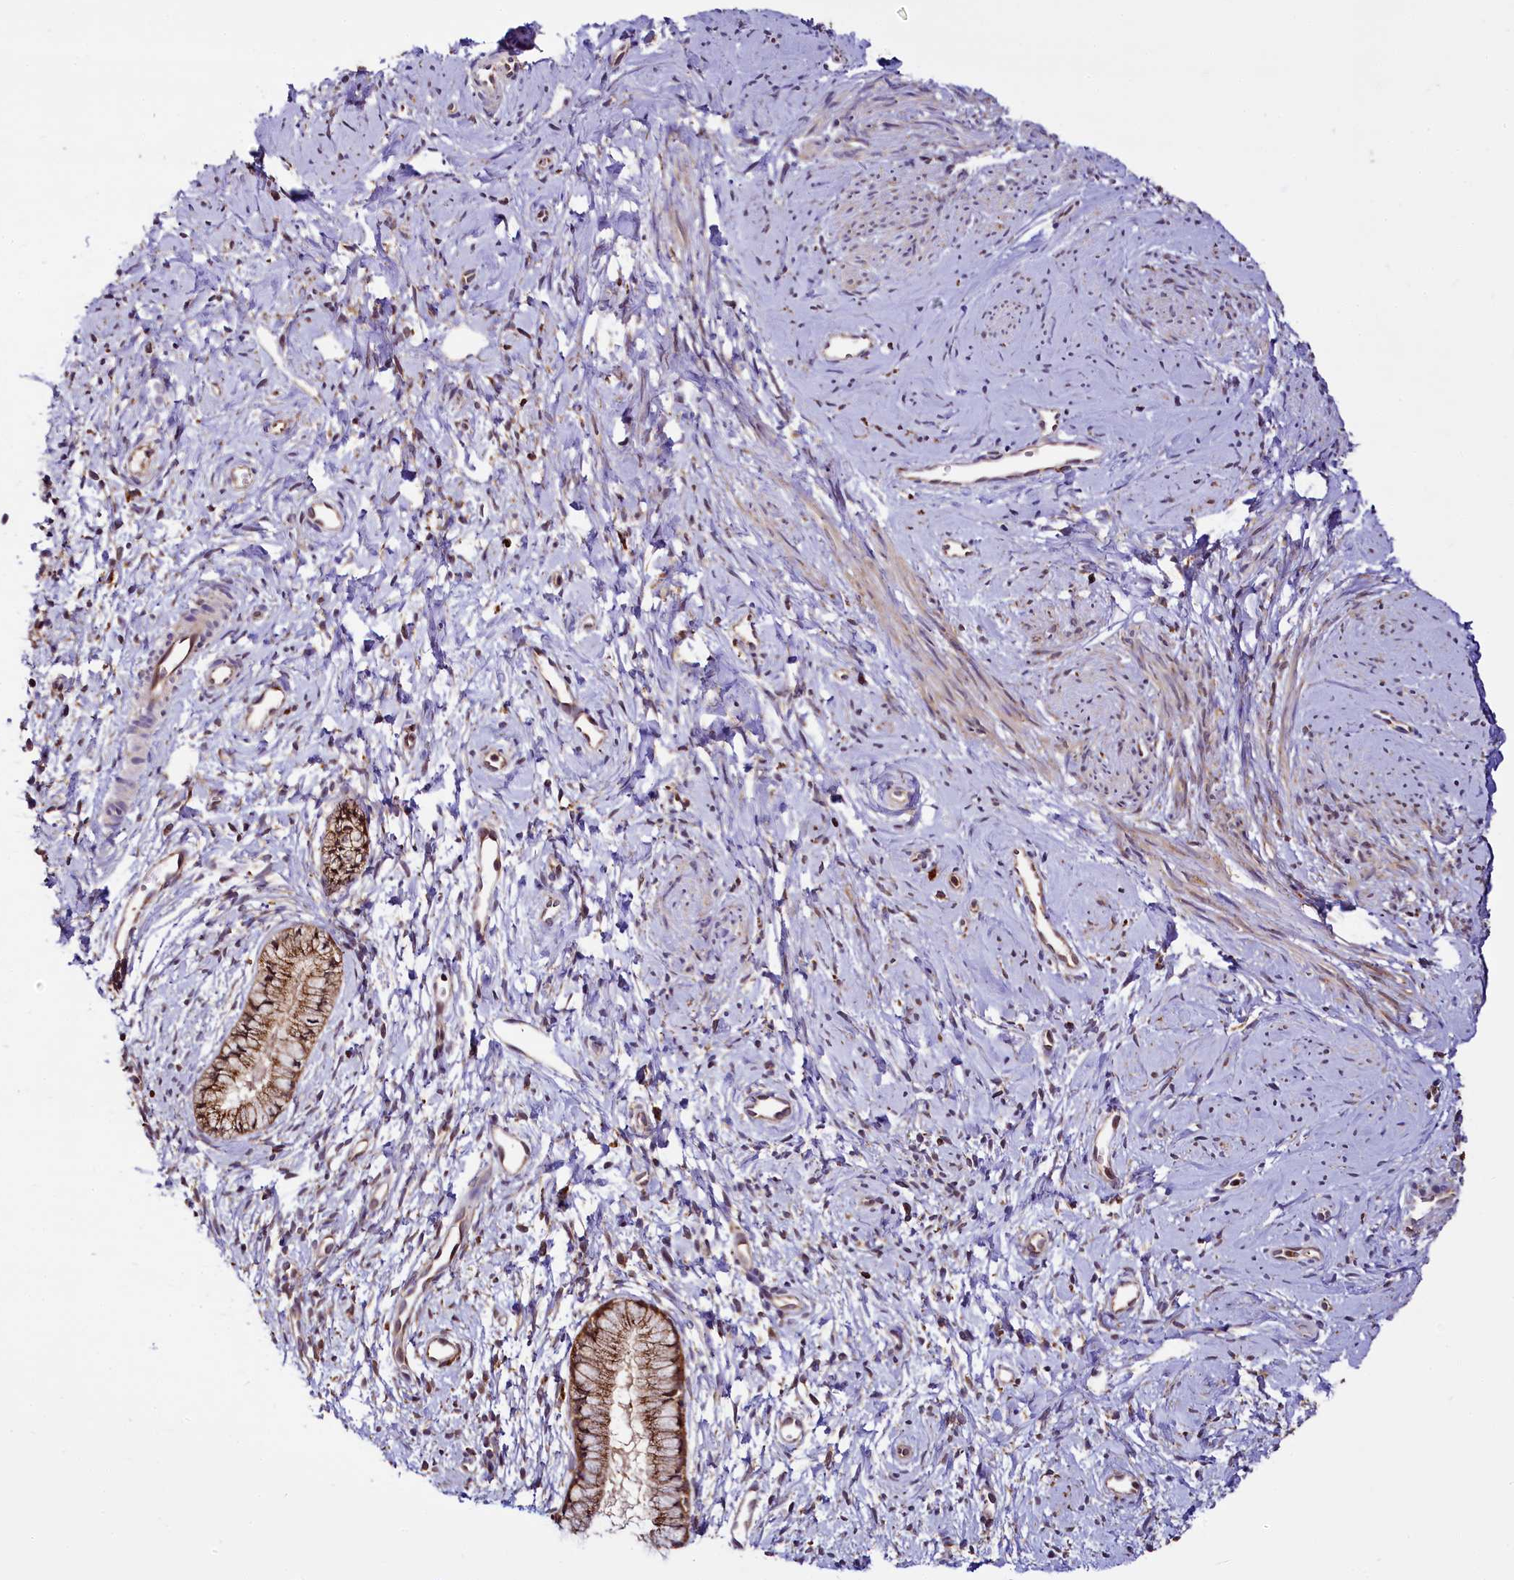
{"staining": {"intensity": "moderate", "quantity": ">75%", "location": "cytoplasmic/membranous"}, "tissue": "cervix", "cell_type": "Glandular cells", "image_type": "normal", "snomed": [{"axis": "morphology", "description": "Normal tissue, NOS"}, {"axis": "topography", "description": "Cervix"}], "caption": "Moderate cytoplasmic/membranous protein staining is appreciated in approximately >75% of glandular cells in cervix. (DAB = brown stain, brightfield microscopy at high magnification).", "gene": "UFM1", "patient": {"sex": "female", "age": 57}}